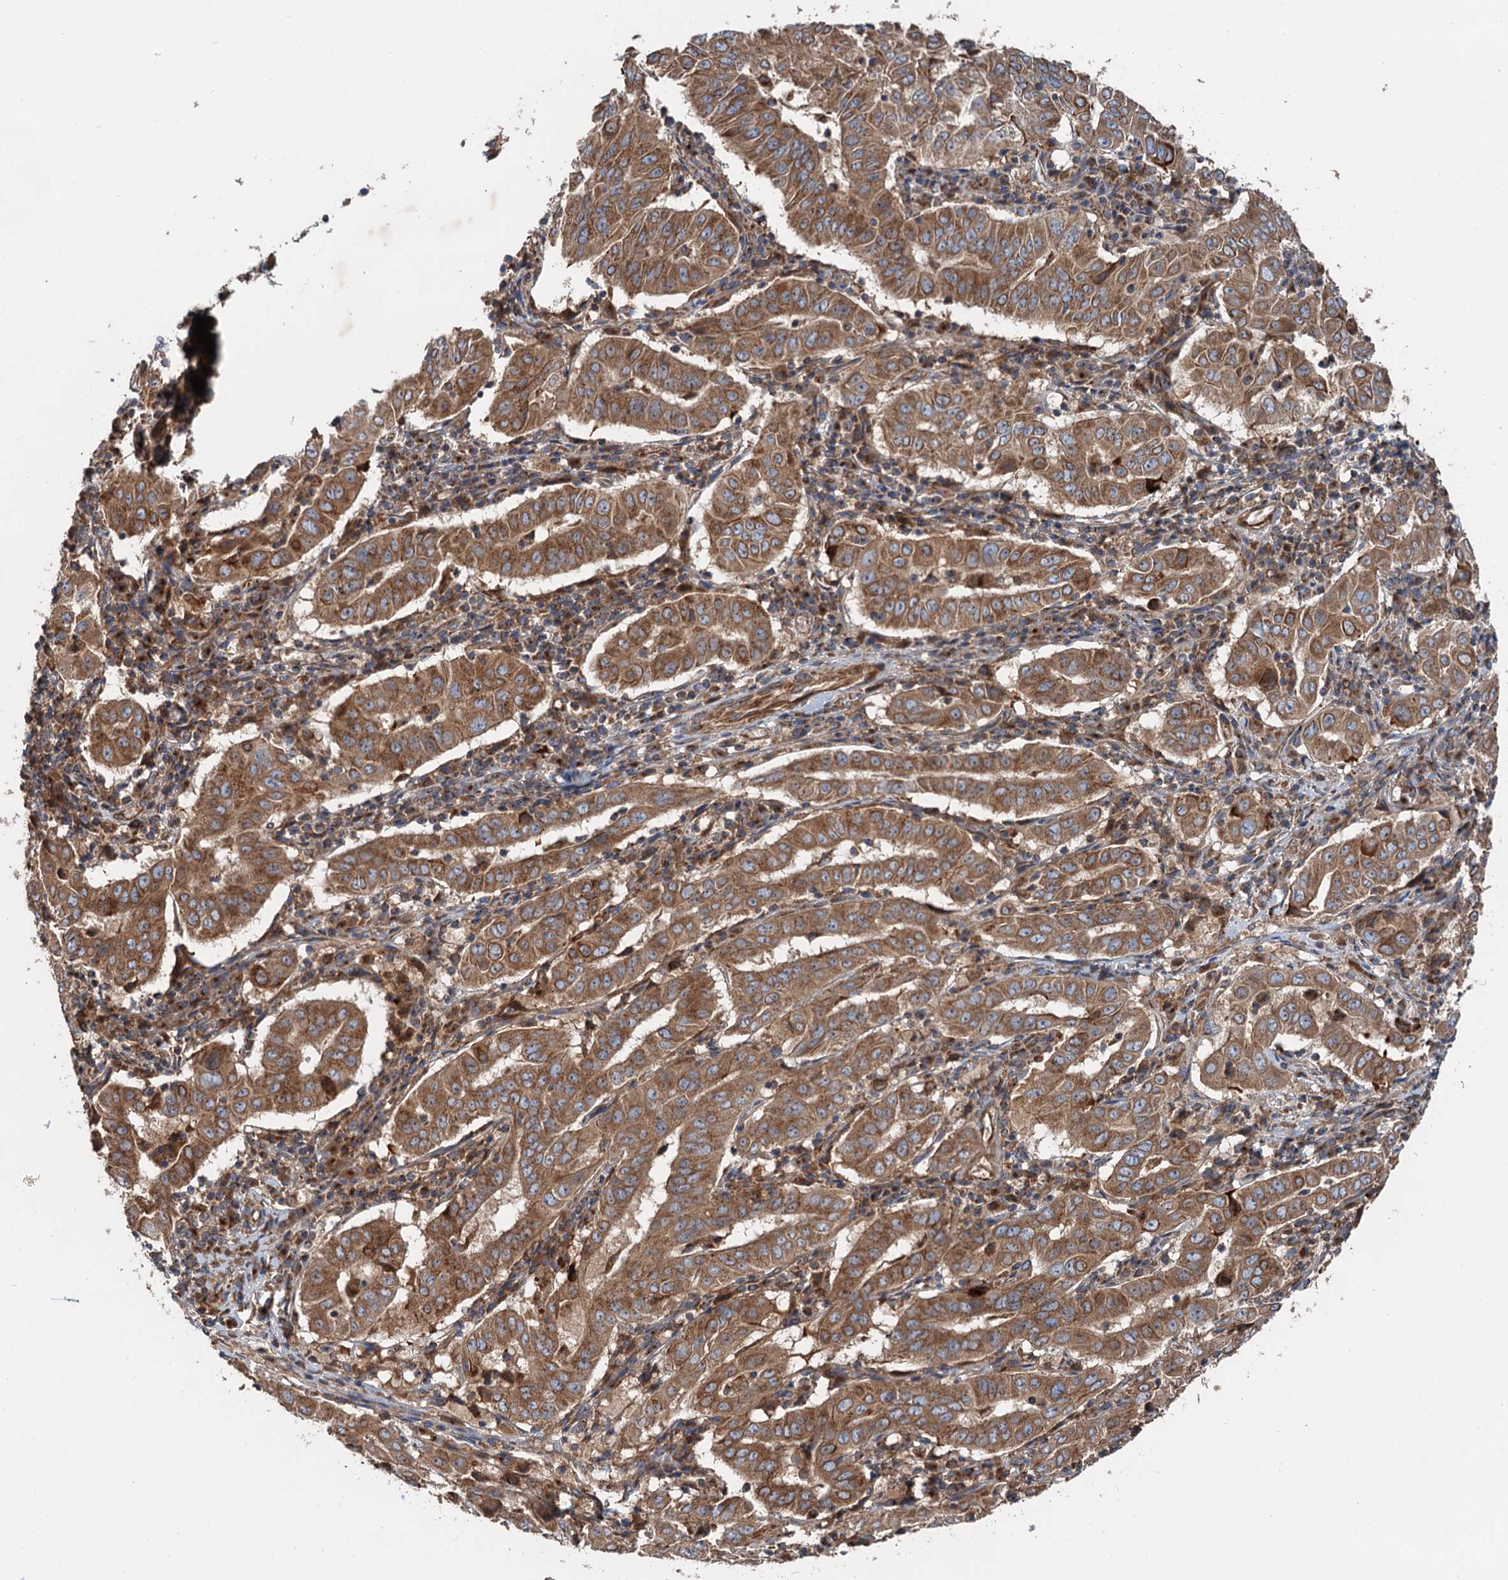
{"staining": {"intensity": "moderate", "quantity": ">75%", "location": "cytoplasmic/membranous"}, "tissue": "pancreatic cancer", "cell_type": "Tumor cells", "image_type": "cancer", "snomed": [{"axis": "morphology", "description": "Adenocarcinoma, NOS"}, {"axis": "topography", "description": "Pancreas"}], "caption": "A brown stain shows moderate cytoplasmic/membranous expression of a protein in human pancreatic cancer tumor cells. (Brightfield microscopy of DAB IHC at high magnification).", "gene": "ANKRD26", "patient": {"sex": "male", "age": 63}}